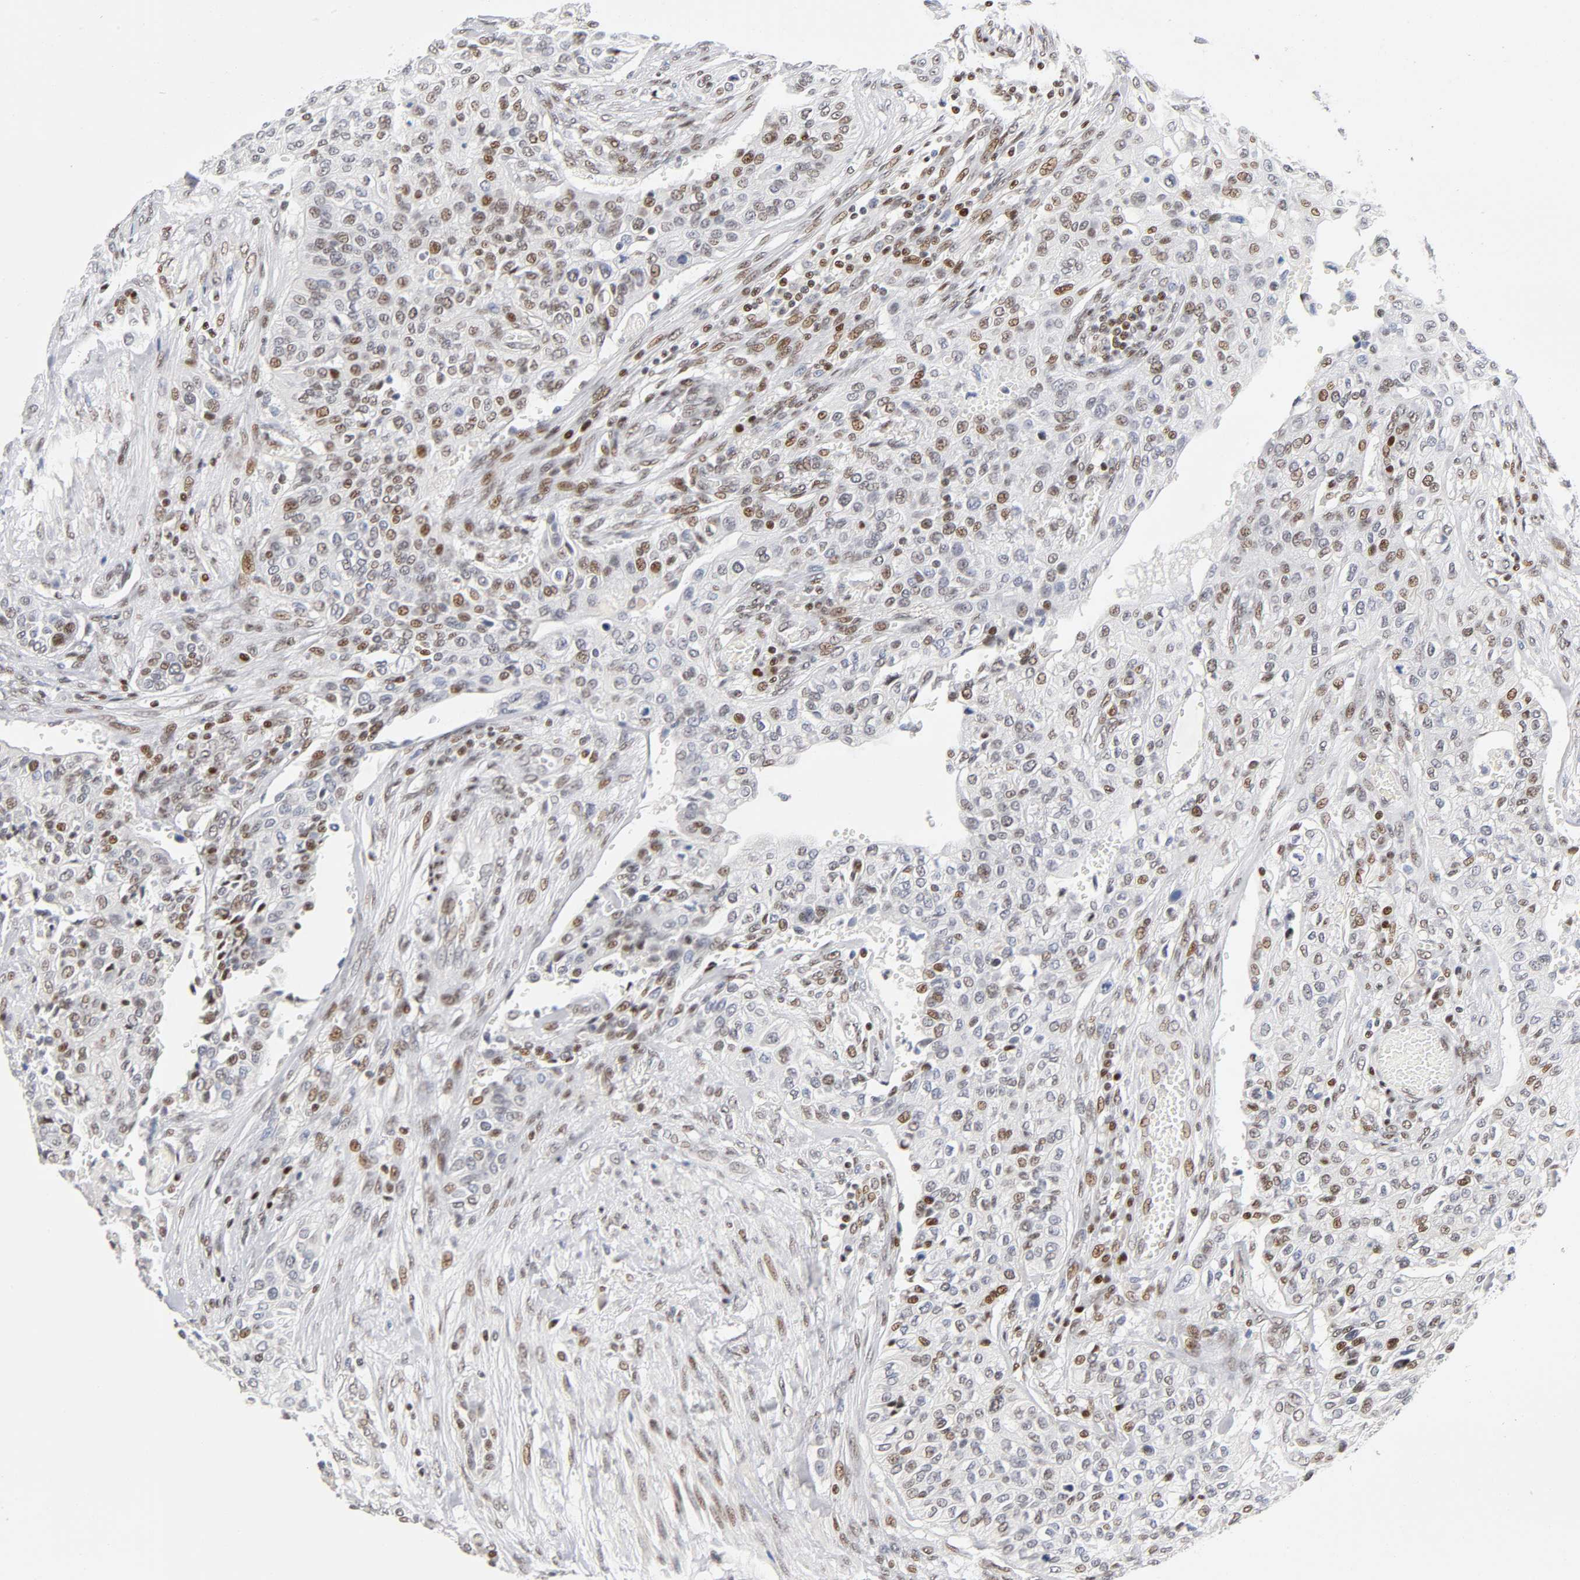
{"staining": {"intensity": "weak", "quantity": "25%-75%", "location": "nuclear"}, "tissue": "urothelial cancer", "cell_type": "Tumor cells", "image_type": "cancer", "snomed": [{"axis": "morphology", "description": "Urothelial carcinoma, High grade"}, {"axis": "topography", "description": "Urinary bladder"}], "caption": "Brown immunohistochemical staining in urothelial carcinoma (high-grade) exhibits weak nuclear staining in approximately 25%-75% of tumor cells.", "gene": "SP3", "patient": {"sex": "male", "age": 74}}